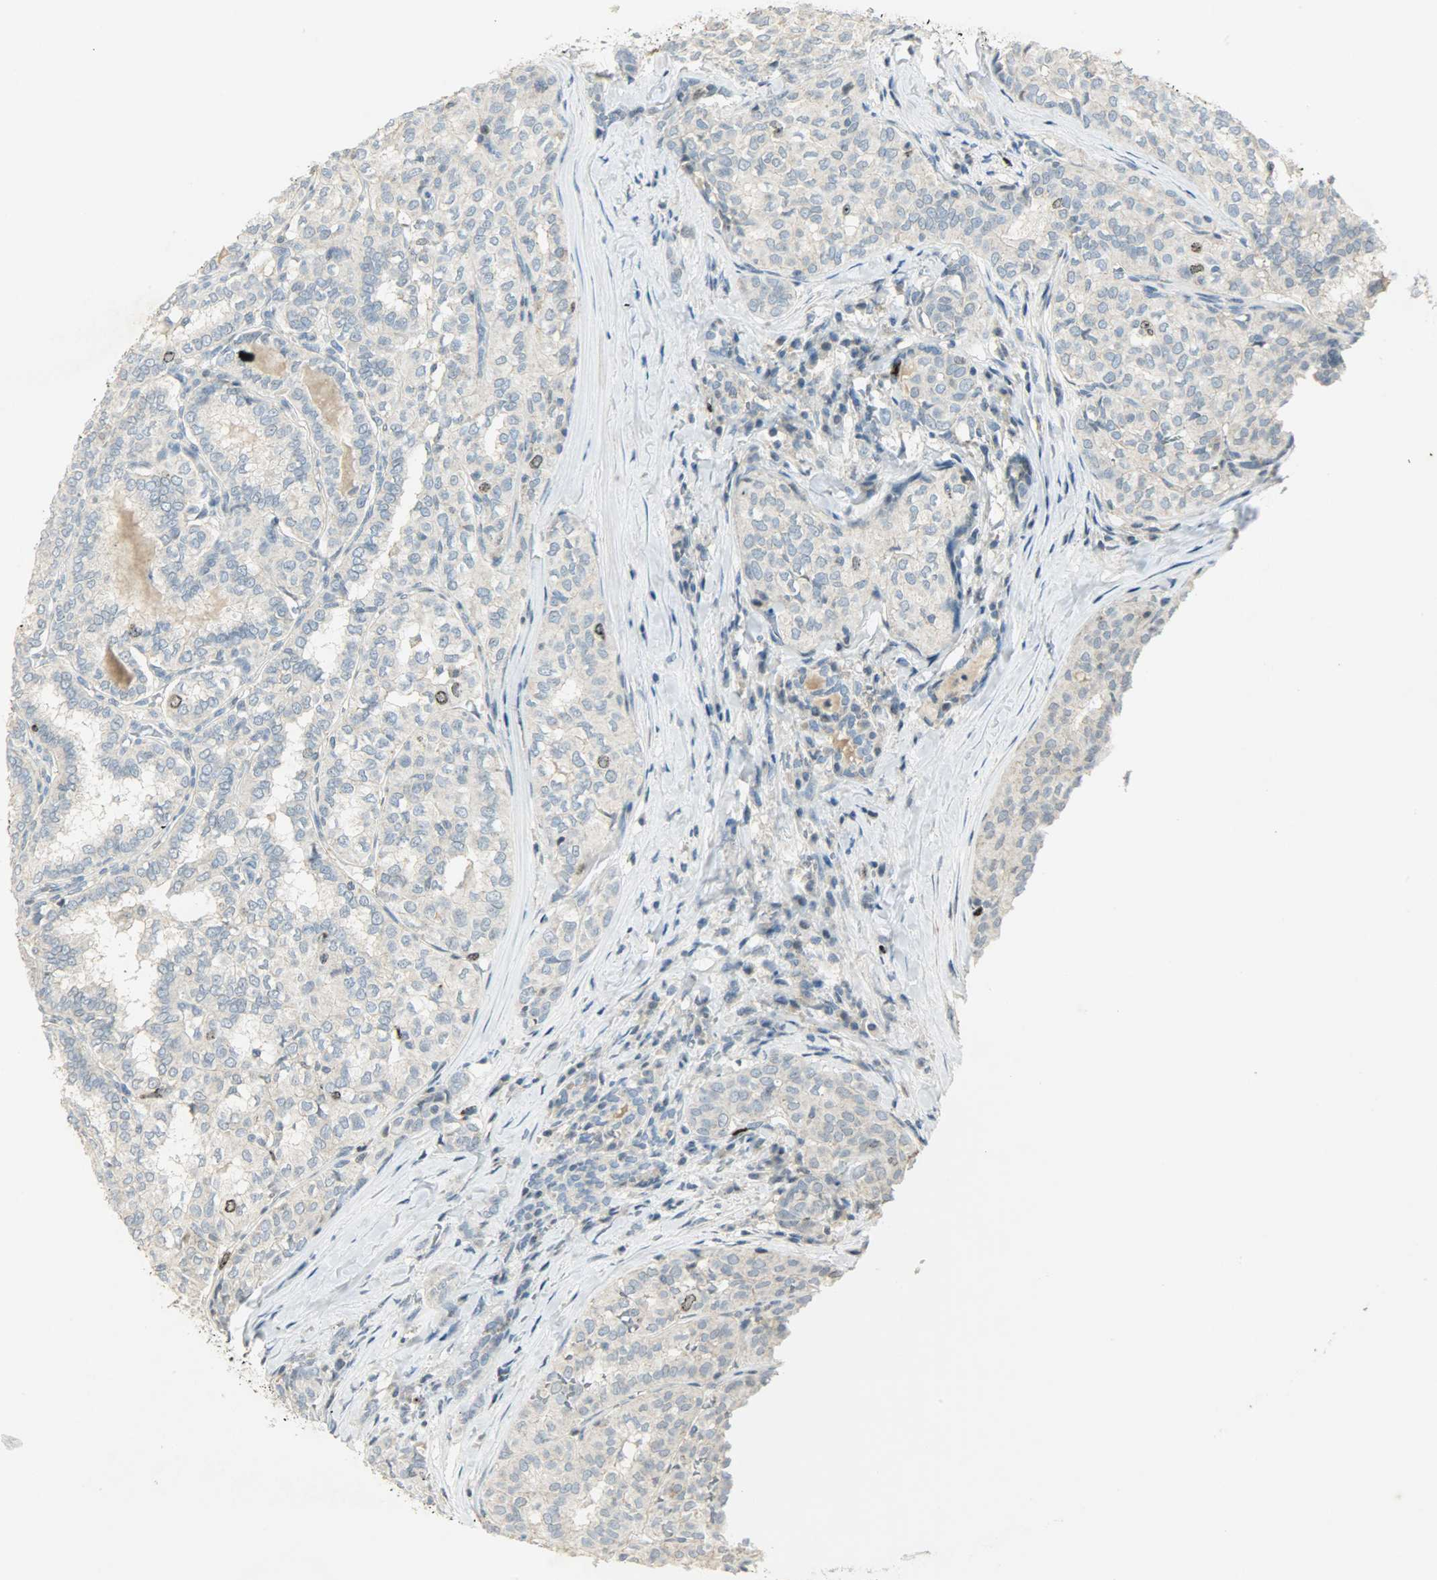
{"staining": {"intensity": "moderate", "quantity": "<25%", "location": "nuclear"}, "tissue": "thyroid cancer", "cell_type": "Tumor cells", "image_type": "cancer", "snomed": [{"axis": "morphology", "description": "Papillary adenocarcinoma, NOS"}, {"axis": "topography", "description": "Thyroid gland"}], "caption": "Protein staining exhibits moderate nuclear expression in approximately <25% of tumor cells in papillary adenocarcinoma (thyroid). (Stains: DAB in brown, nuclei in blue, Microscopy: brightfield microscopy at high magnification).", "gene": "AURKB", "patient": {"sex": "female", "age": 30}}